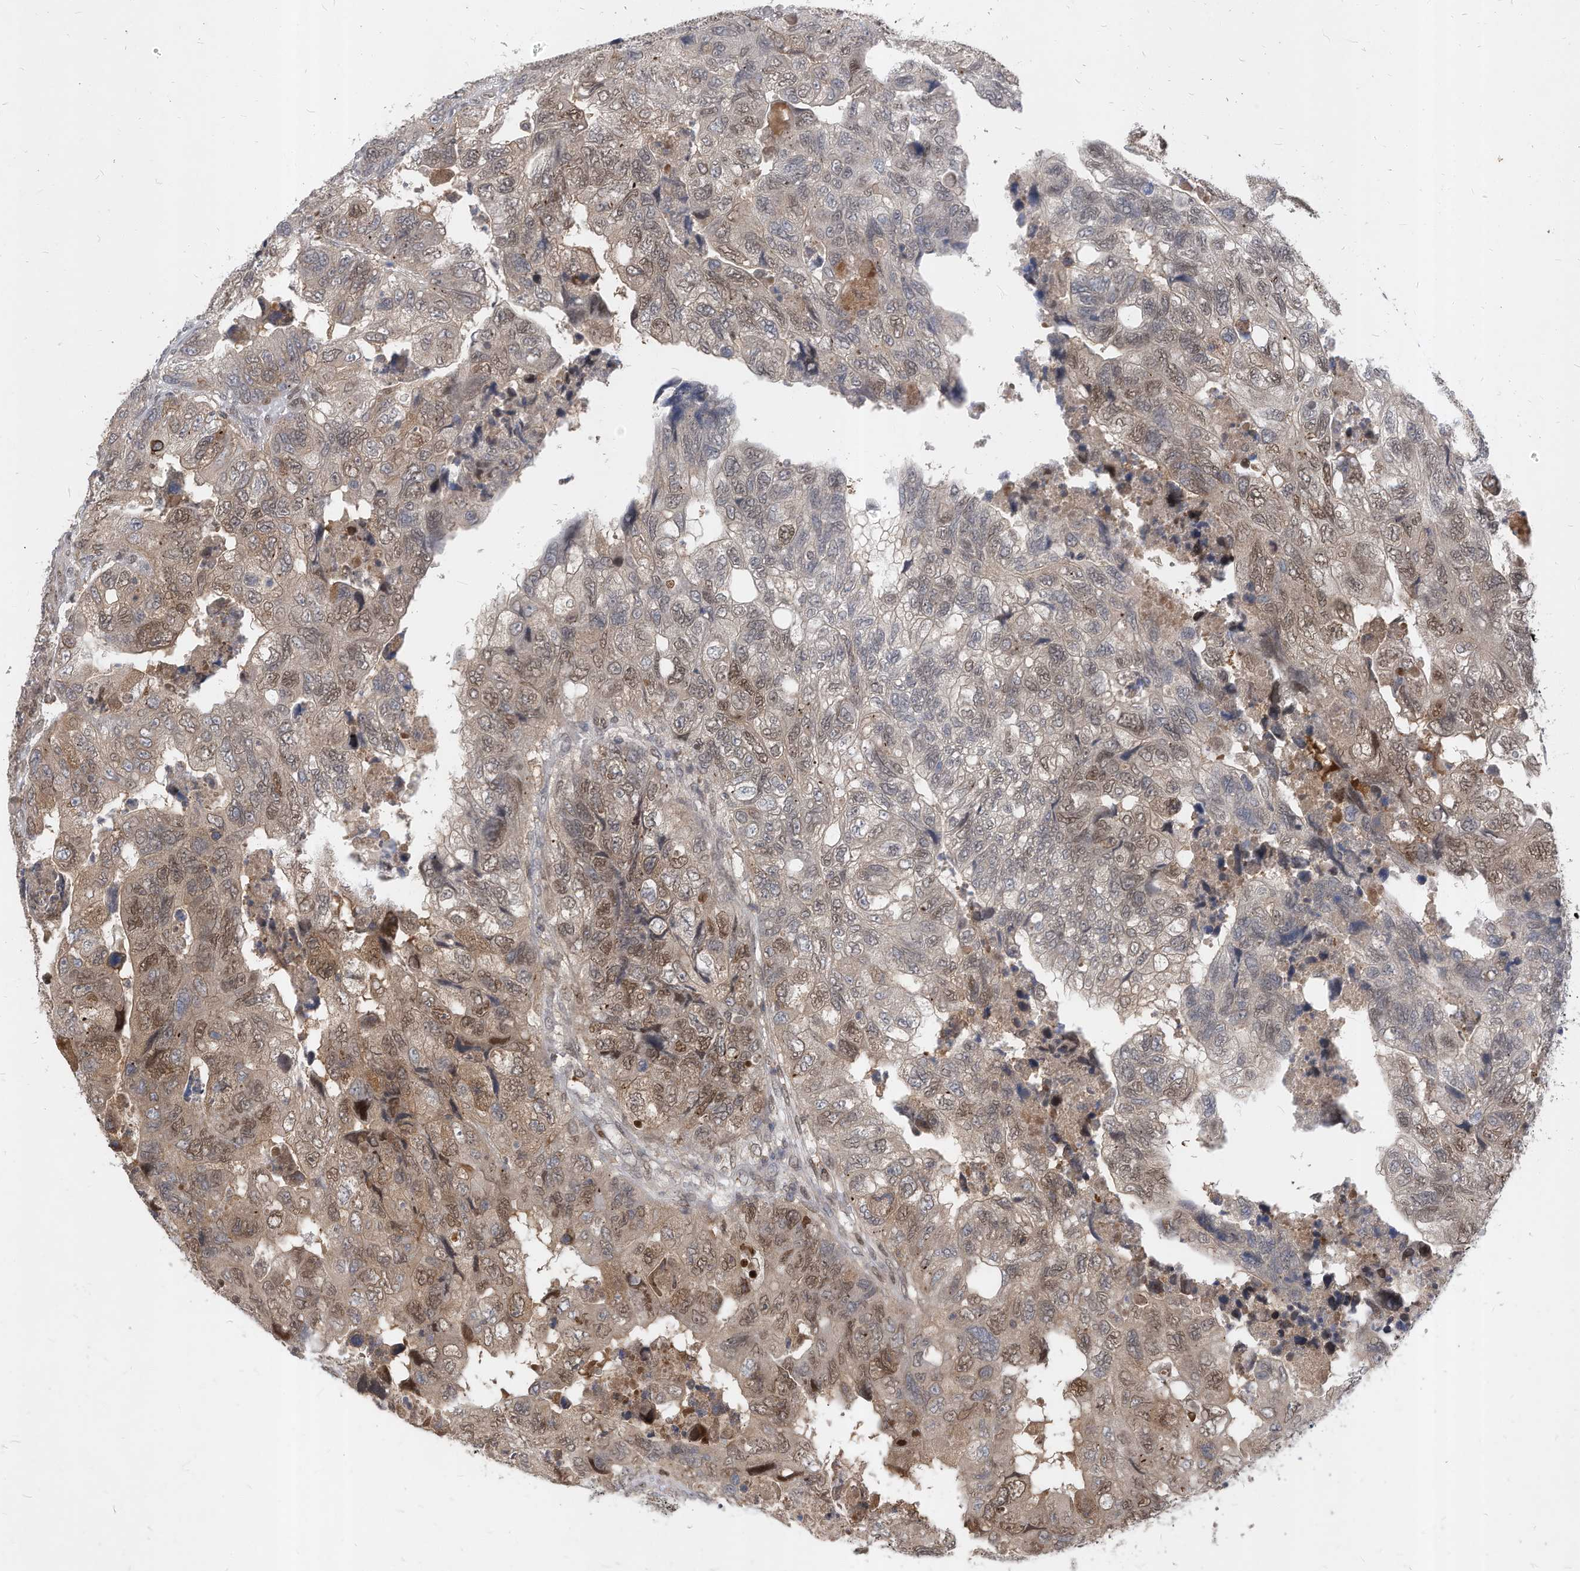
{"staining": {"intensity": "moderate", "quantity": ">75%", "location": "cytoplasmic/membranous,nuclear"}, "tissue": "colorectal cancer", "cell_type": "Tumor cells", "image_type": "cancer", "snomed": [{"axis": "morphology", "description": "Adenocarcinoma, NOS"}, {"axis": "topography", "description": "Rectum"}], "caption": "A brown stain labels moderate cytoplasmic/membranous and nuclear staining of a protein in human adenocarcinoma (colorectal) tumor cells. (Stains: DAB (3,3'-diaminobenzidine) in brown, nuclei in blue, Microscopy: brightfield microscopy at high magnification).", "gene": "KPNB1", "patient": {"sex": "male", "age": 63}}